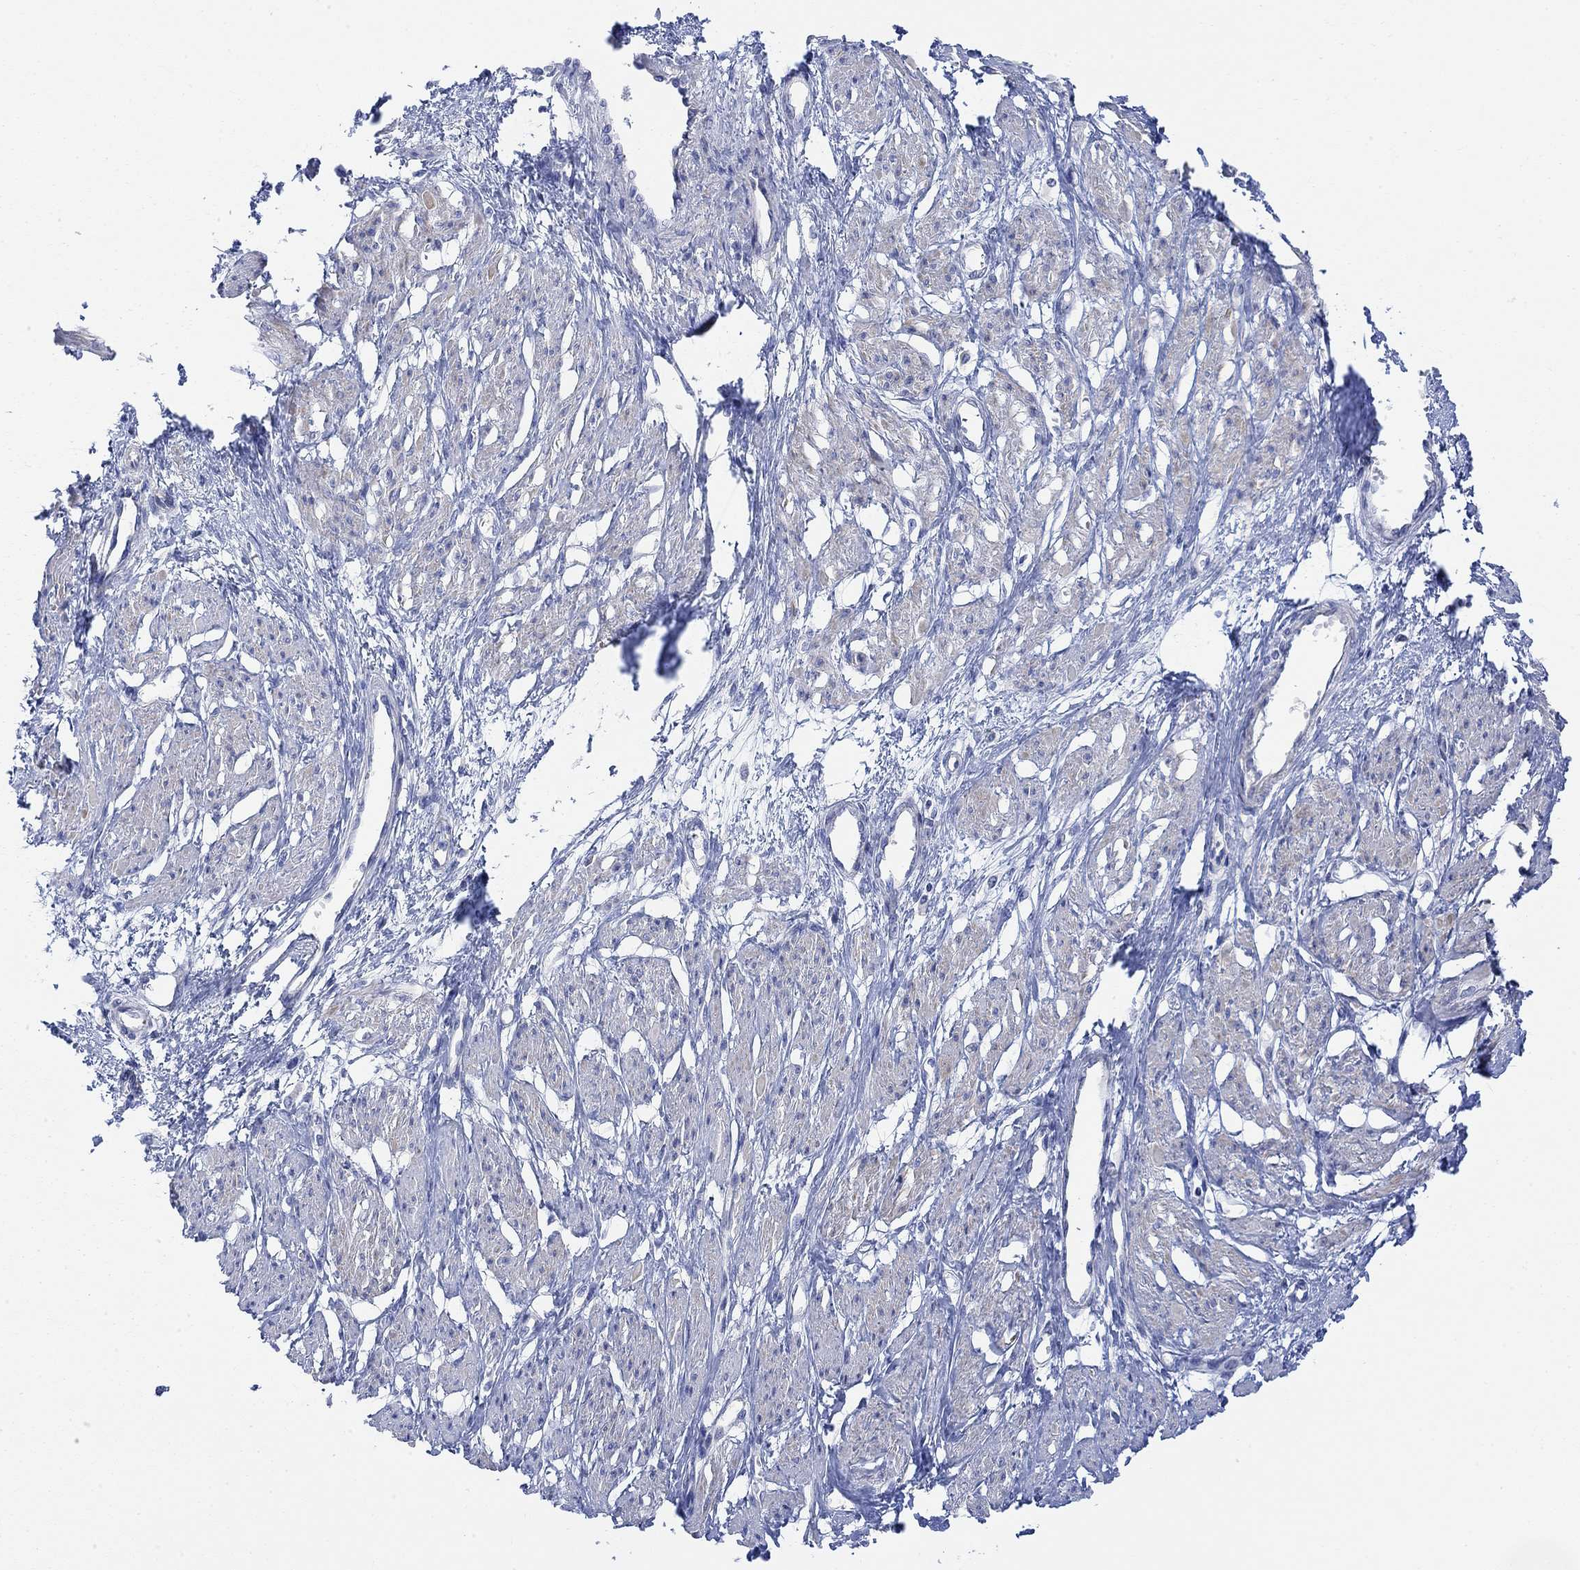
{"staining": {"intensity": "negative", "quantity": "none", "location": "none"}, "tissue": "smooth muscle", "cell_type": "Smooth muscle cells", "image_type": "normal", "snomed": [{"axis": "morphology", "description": "Normal tissue, NOS"}, {"axis": "topography", "description": "Smooth muscle"}, {"axis": "topography", "description": "Uterus"}], "caption": "Immunohistochemistry (IHC) of unremarkable smooth muscle exhibits no staining in smooth muscle cells.", "gene": "TLDC2", "patient": {"sex": "female", "age": 39}}